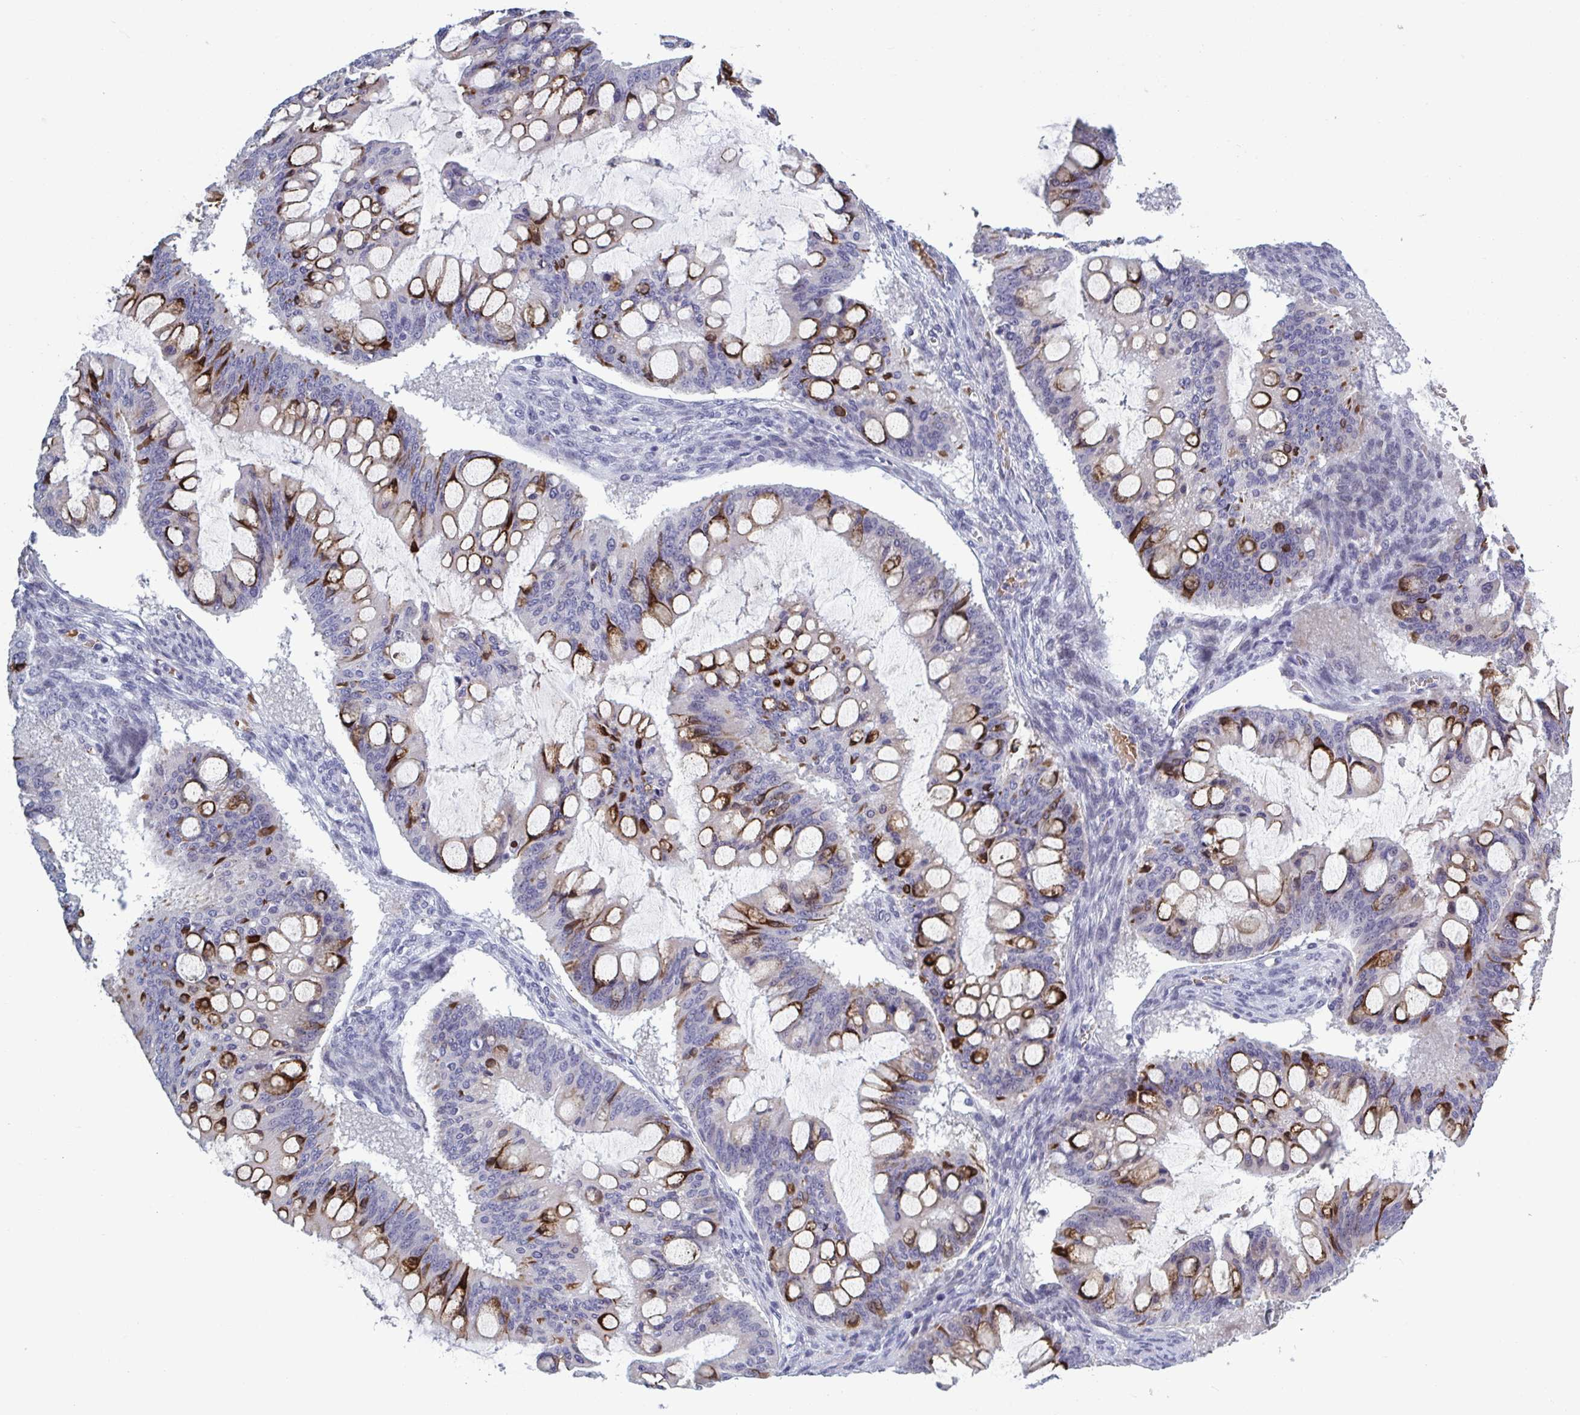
{"staining": {"intensity": "strong", "quantity": "25%-75%", "location": "cytoplasmic/membranous"}, "tissue": "ovarian cancer", "cell_type": "Tumor cells", "image_type": "cancer", "snomed": [{"axis": "morphology", "description": "Cystadenocarcinoma, mucinous, NOS"}, {"axis": "topography", "description": "Ovary"}], "caption": "There is high levels of strong cytoplasmic/membranous positivity in tumor cells of ovarian cancer (mucinous cystadenocarcinoma), as demonstrated by immunohistochemical staining (brown color).", "gene": "HSD11B2", "patient": {"sex": "female", "age": 73}}